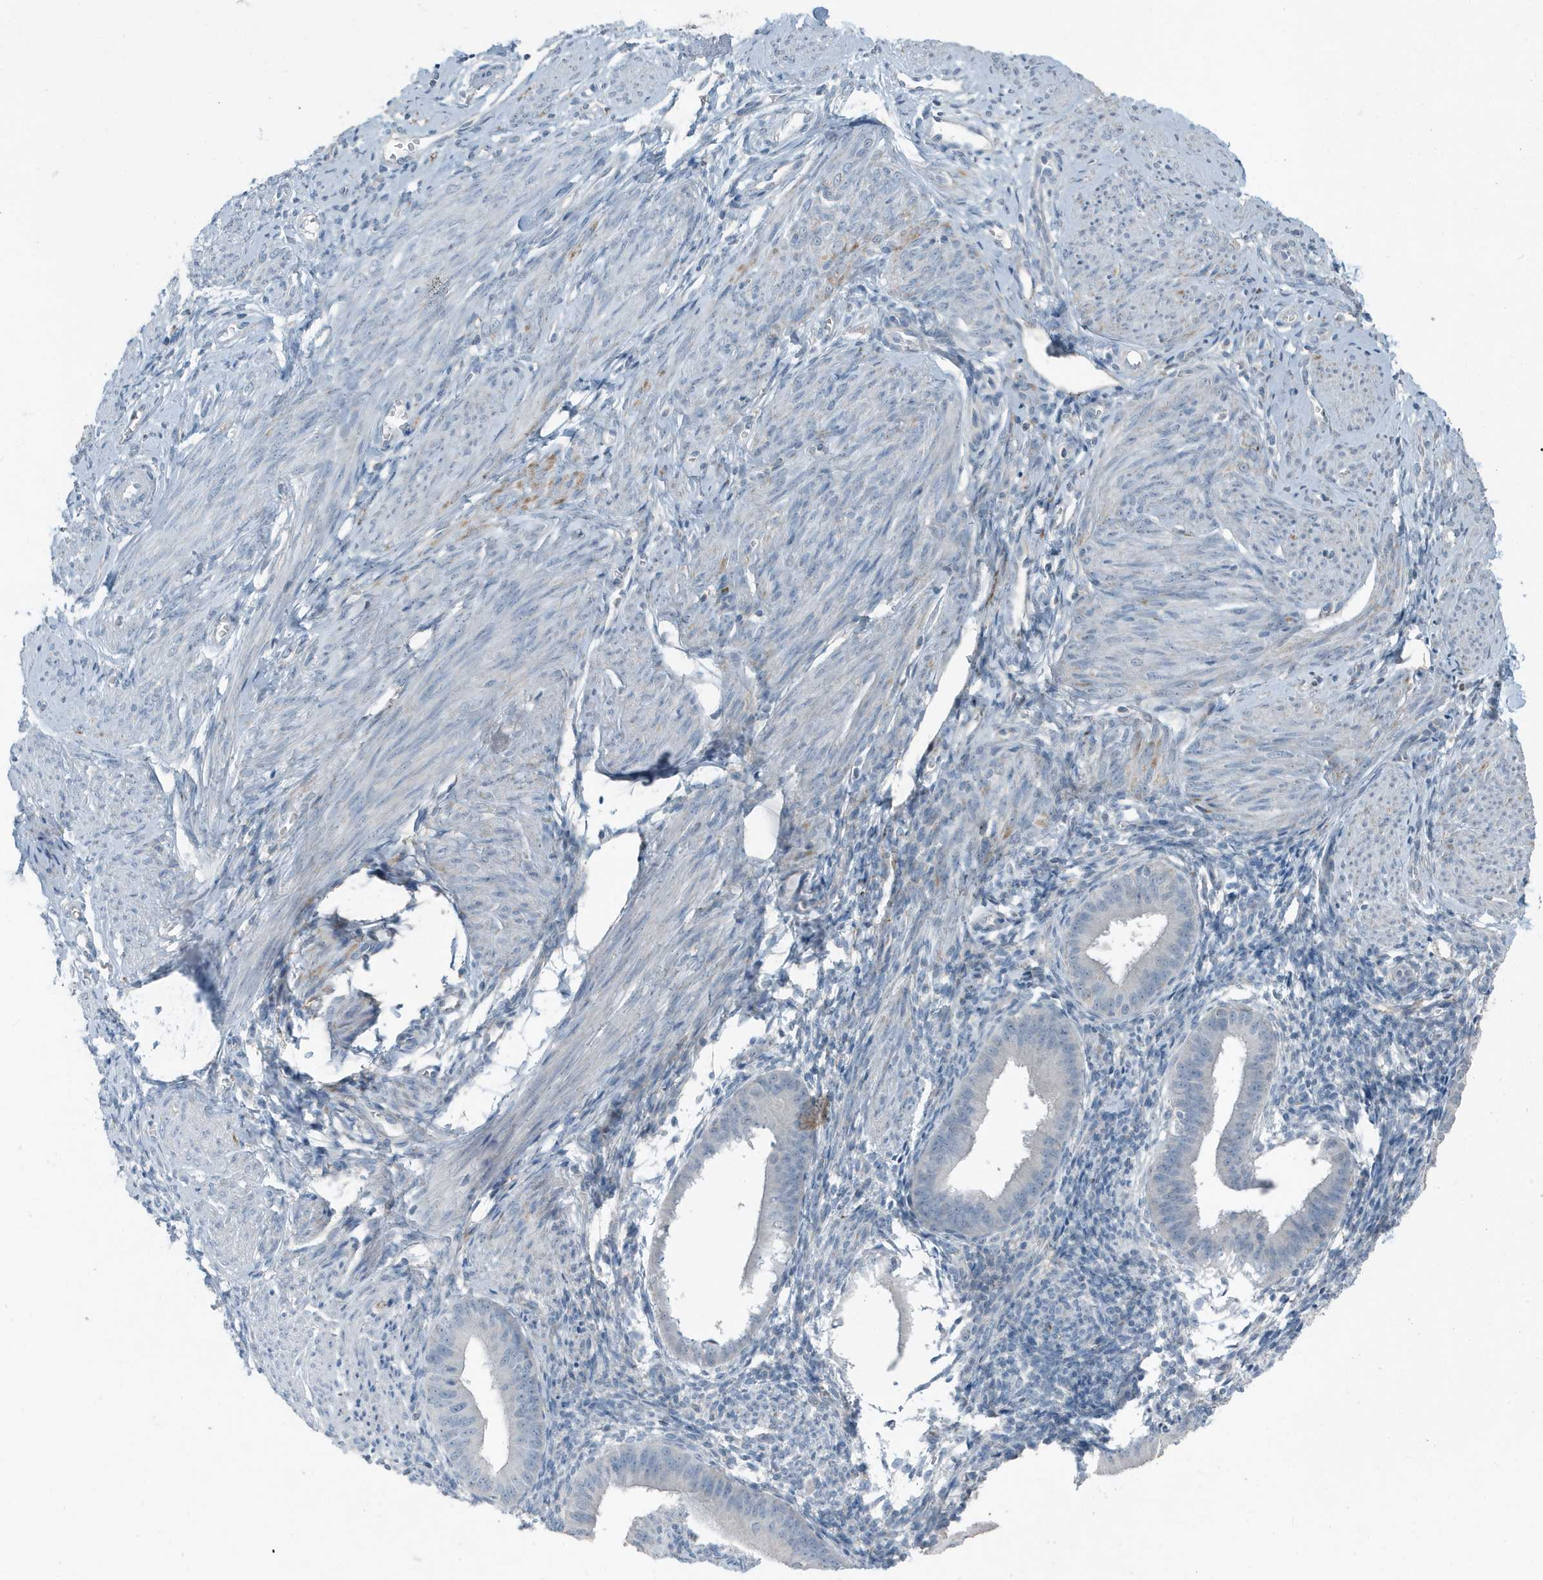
{"staining": {"intensity": "negative", "quantity": "none", "location": "none"}, "tissue": "endometrium", "cell_type": "Cells in endometrial stroma", "image_type": "normal", "snomed": [{"axis": "morphology", "description": "Normal tissue, NOS"}, {"axis": "topography", "description": "Uterus"}, {"axis": "topography", "description": "Endometrium"}], "caption": "Cells in endometrial stroma are negative for protein expression in normal human endometrium. Nuclei are stained in blue.", "gene": "FAM162A", "patient": {"sex": "female", "age": 48}}